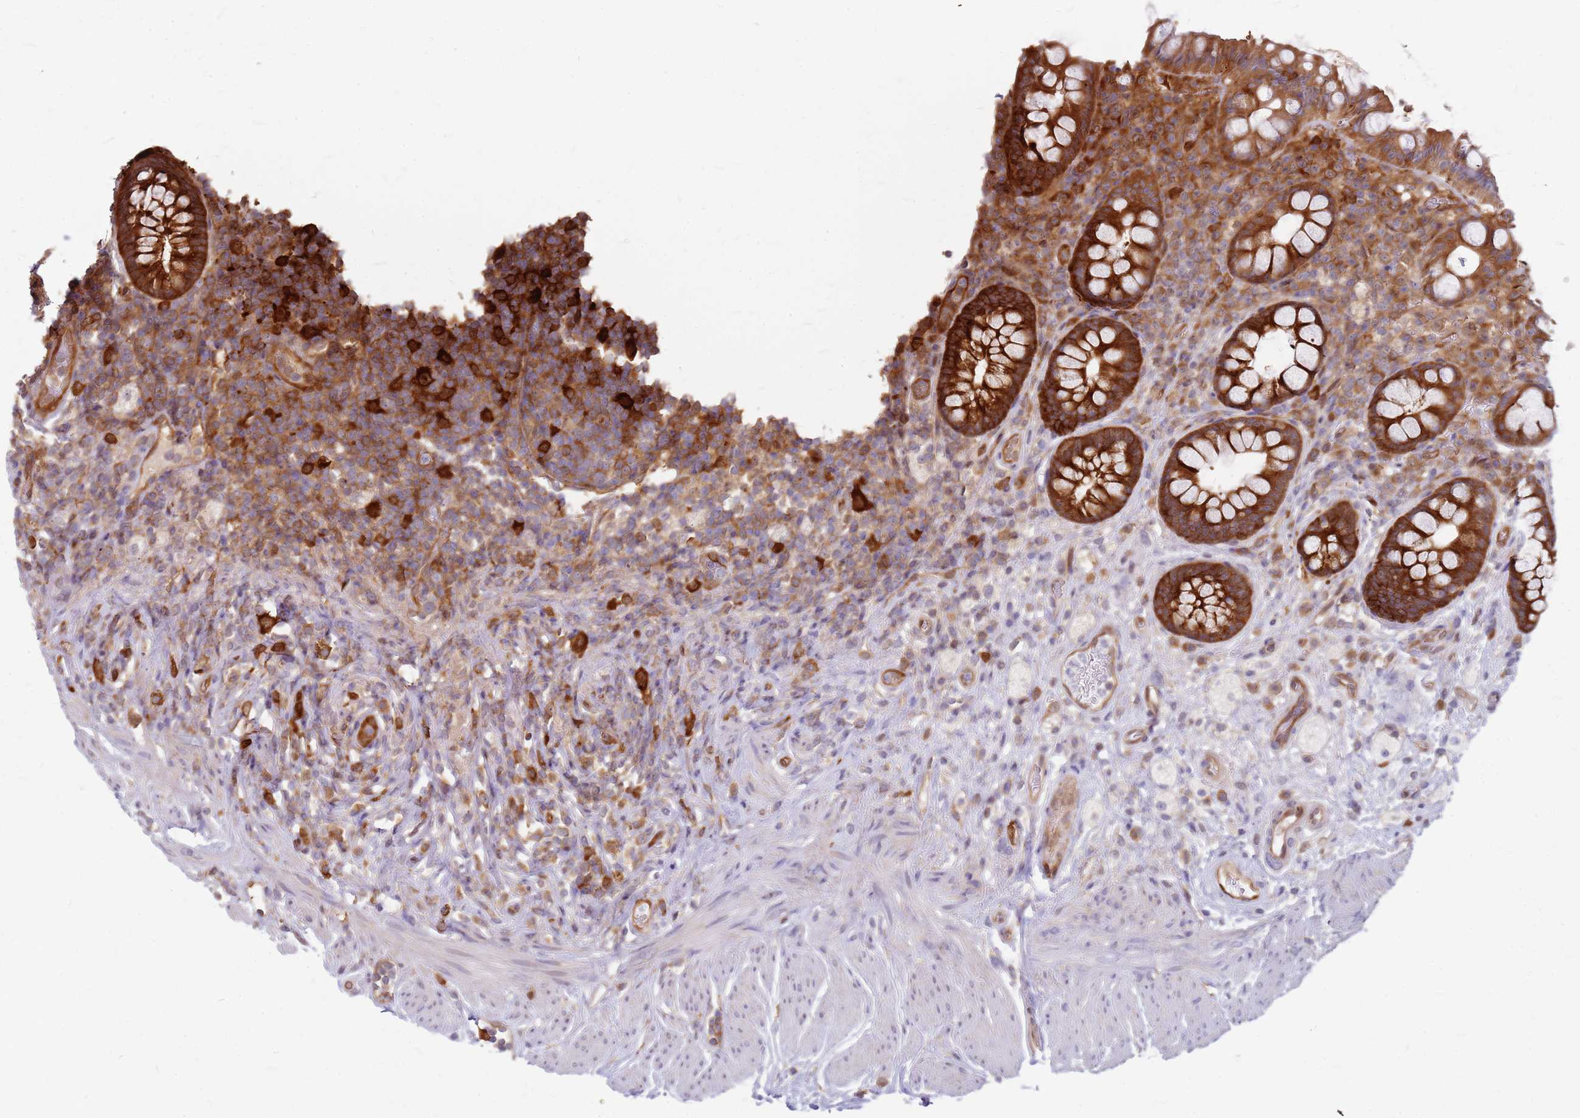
{"staining": {"intensity": "strong", "quantity": ">75%", "location": "cytoplasmic/membranous"}, "tissue": "rectum", "cell_type": "Glandular cells", "image_type": "normal", "snomed": [{"axis": "morphology", "description": "Normal tissue, NOS"}, {"axis": "topography", "description": "Rectum"}, {"axis": "topography", "description": "Peripheral nerve tissue"}], "caption": "Protein analysis of unremarkable rectum shows strong cytoplasmic/membranous expression in about >75% of glandular cells.", "gene": "HDX", "patient": {"sex": "female", "age": 69}}